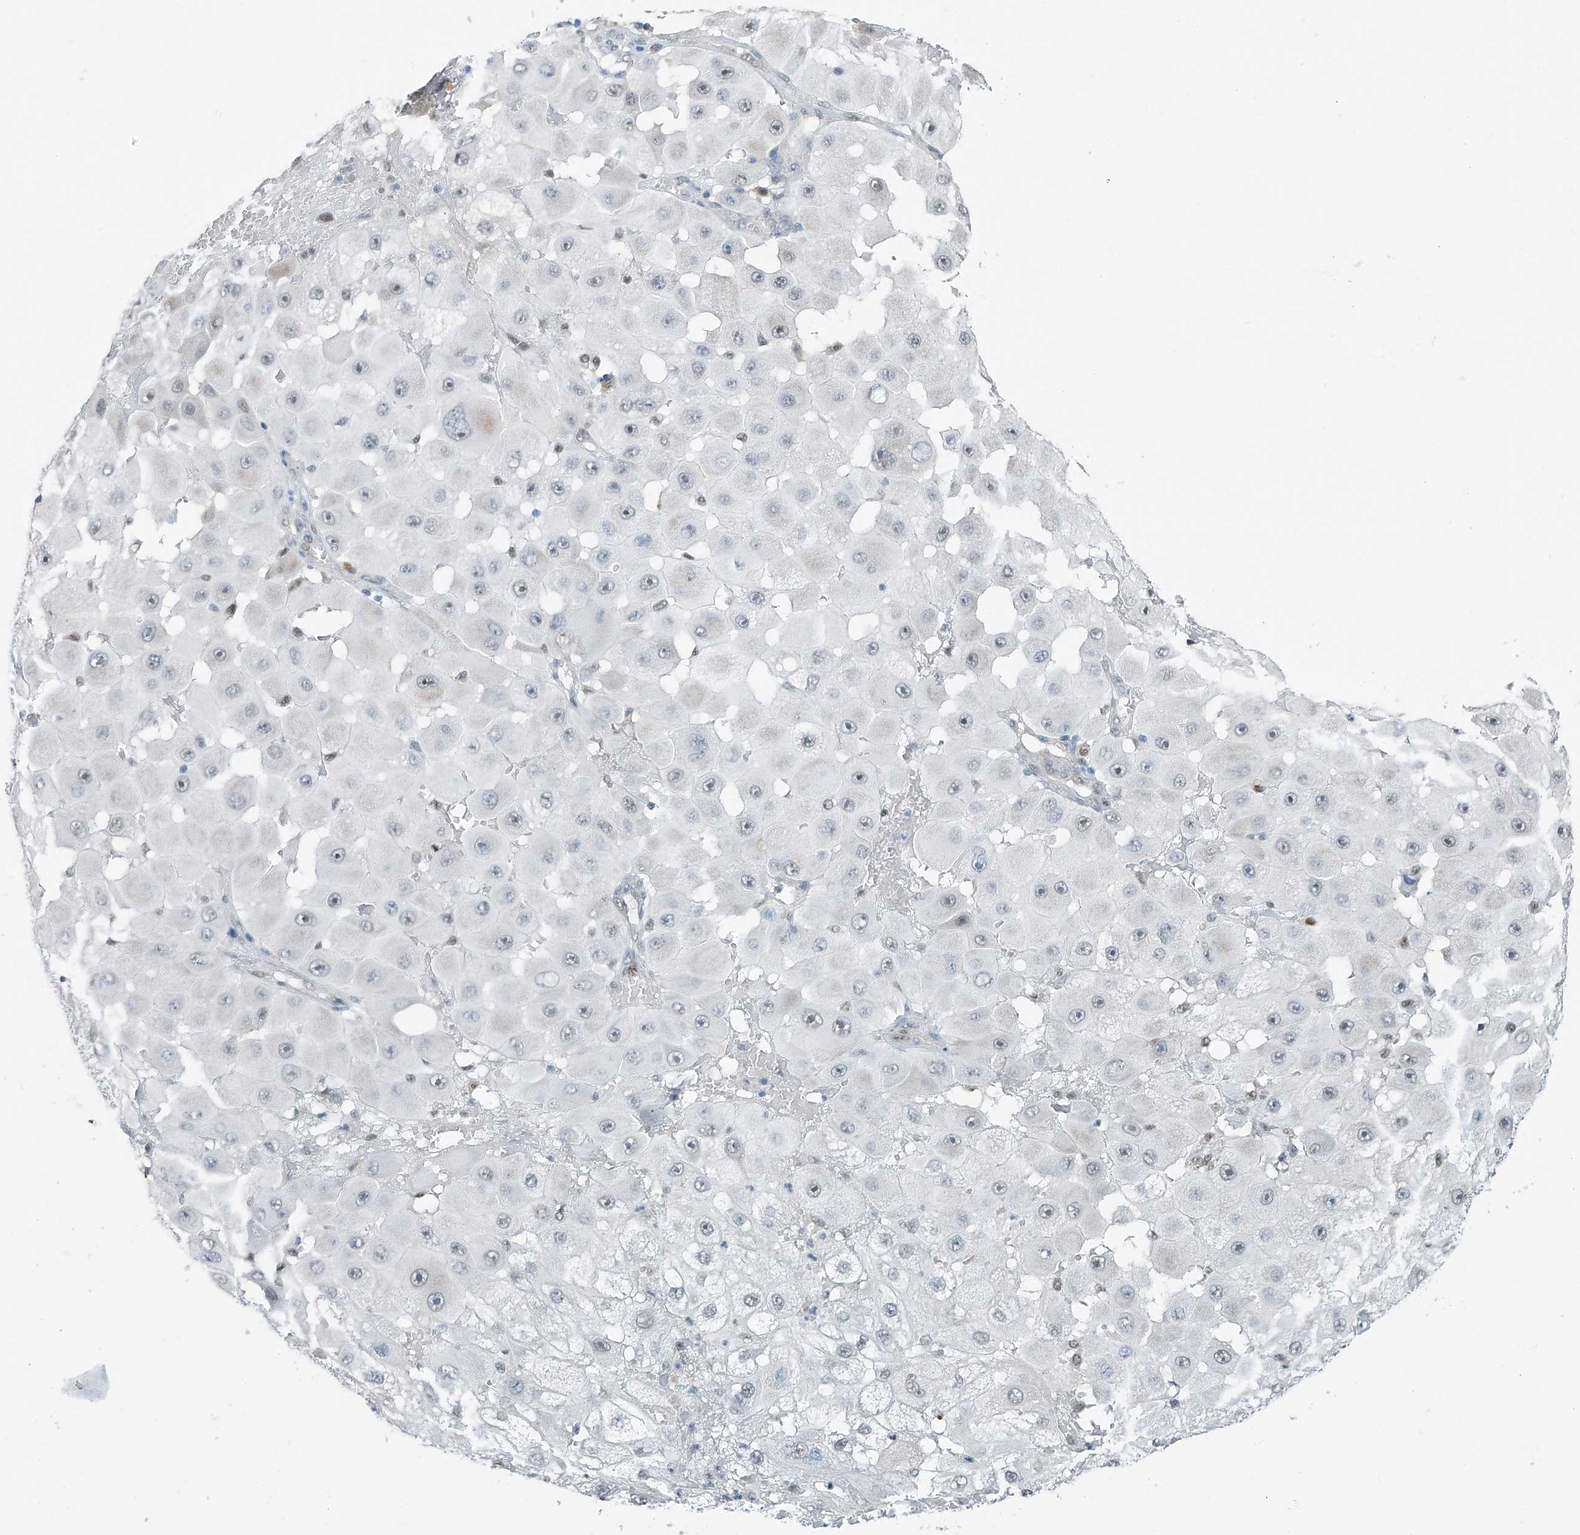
{"staining": {"intensity": "negative", "quantity": "none", "location": "none"}, "tissue": "melanoma", "cell_type": "Tumor cells", "image_type": "cancer", "snomed": [{"axis": "morphology", "description": "Malignant melanoma, NOS"}, {"axis": "topography", "description": "Skin"}], "caption": "This is an immunohistochemistry (IHC) photomicrograph of human malignant melanoma. There is no positivity in tumor cells.", "gene": "TAF8", "patient": {"sex": "female", "age": 81}}